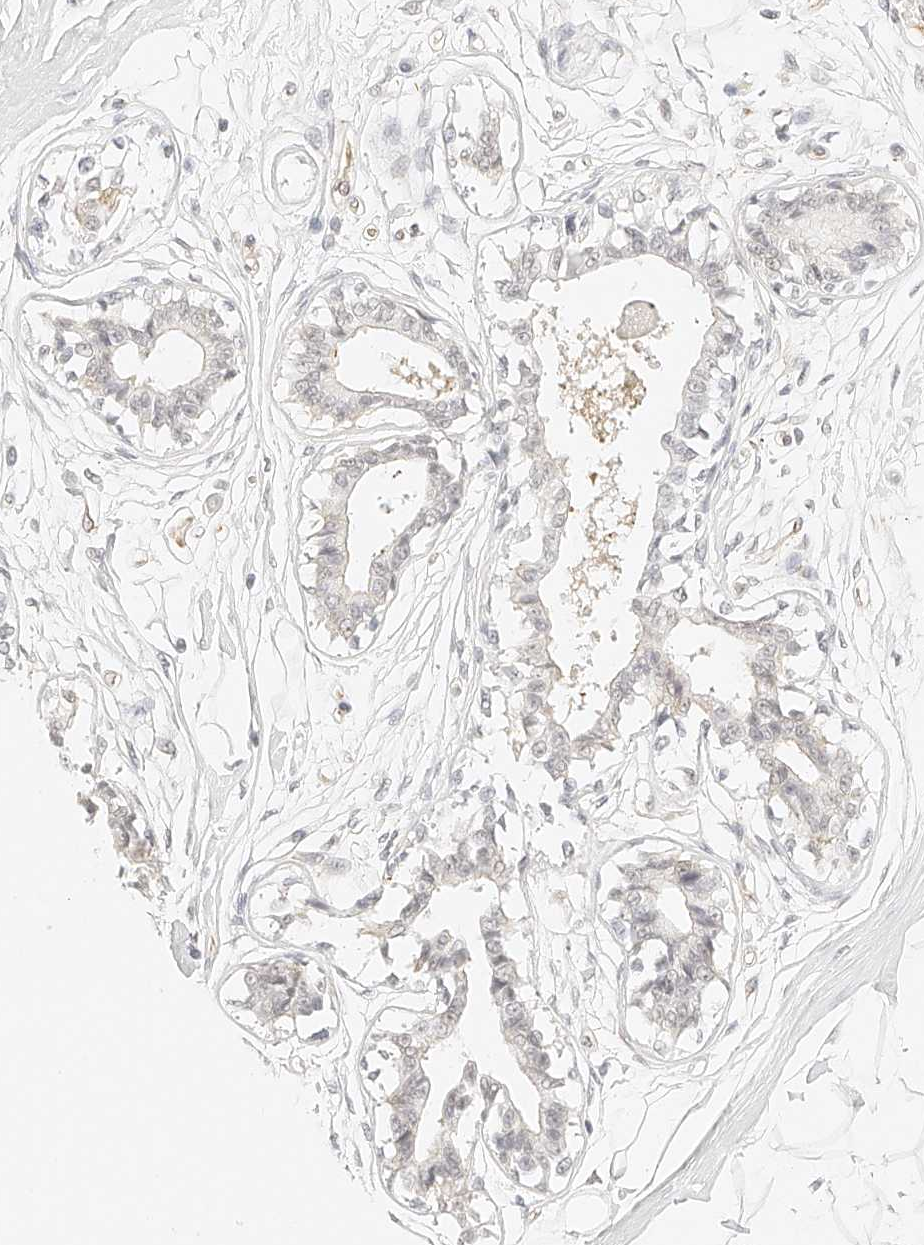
{"staining": {"intensity": "negative", "quantity": "none", "location": "none"}, "tissue": "breast", "cell_type": "Adipocytes", "image_type": "normal", "snomed": [{"axis": "morphology", "description": "Normal tissue, NOS"}, {"axis": "topography", "description": "Breast"}], "caption": "A micrograph of breast stained for a protein exhibits no brown staining in adipocytes.", "gene": "ZFP69", "patient": {"sex": "female", "age": 45}}